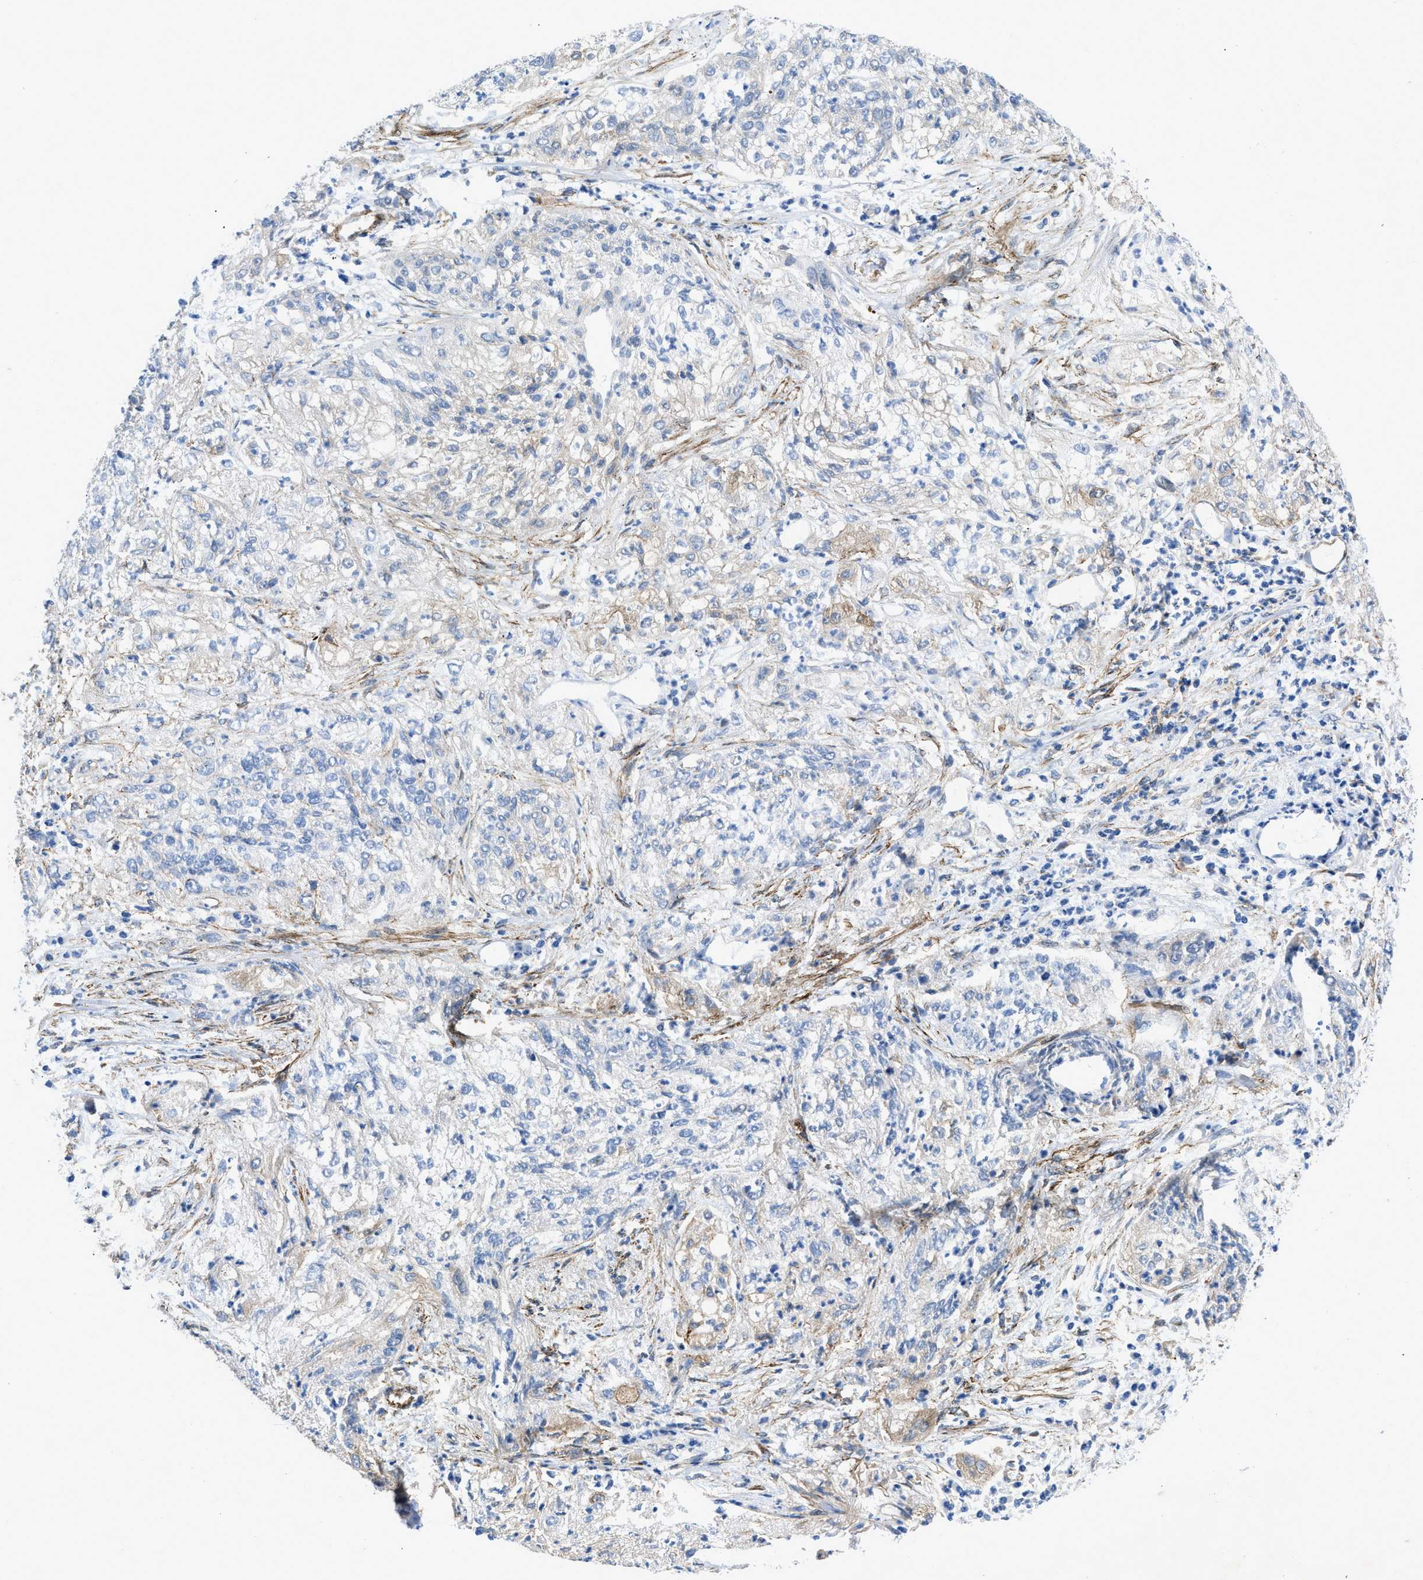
{"staining": {"intensity": "moderate", "quantity": "<25%", "location": "cytoplasmic/membranous"}, "tissue": "lung cancer", "cell_type": "Tumor cells", "image_type": "cancer", "snomed": [{"axis": "morphology", "description": "Inflammation, NOS"}, {"axis": "morphology", "description": "Squamous cell carcinoma, NOS"}, {"axis": "topography", "description": "Lymph node"}, {"axis": "topography", "description": "Soft tissue"}, {"axis": "topography", "description": "Lung"}], "caption": "A low amount of moderate cytoplasmic/membranous expression is identified in about <25% of tumor cells in lung cancer (squamous cell carcinoma) tissue.", "gene": "PDLIM5", "patient": {"sex": "male", "age": 66}}